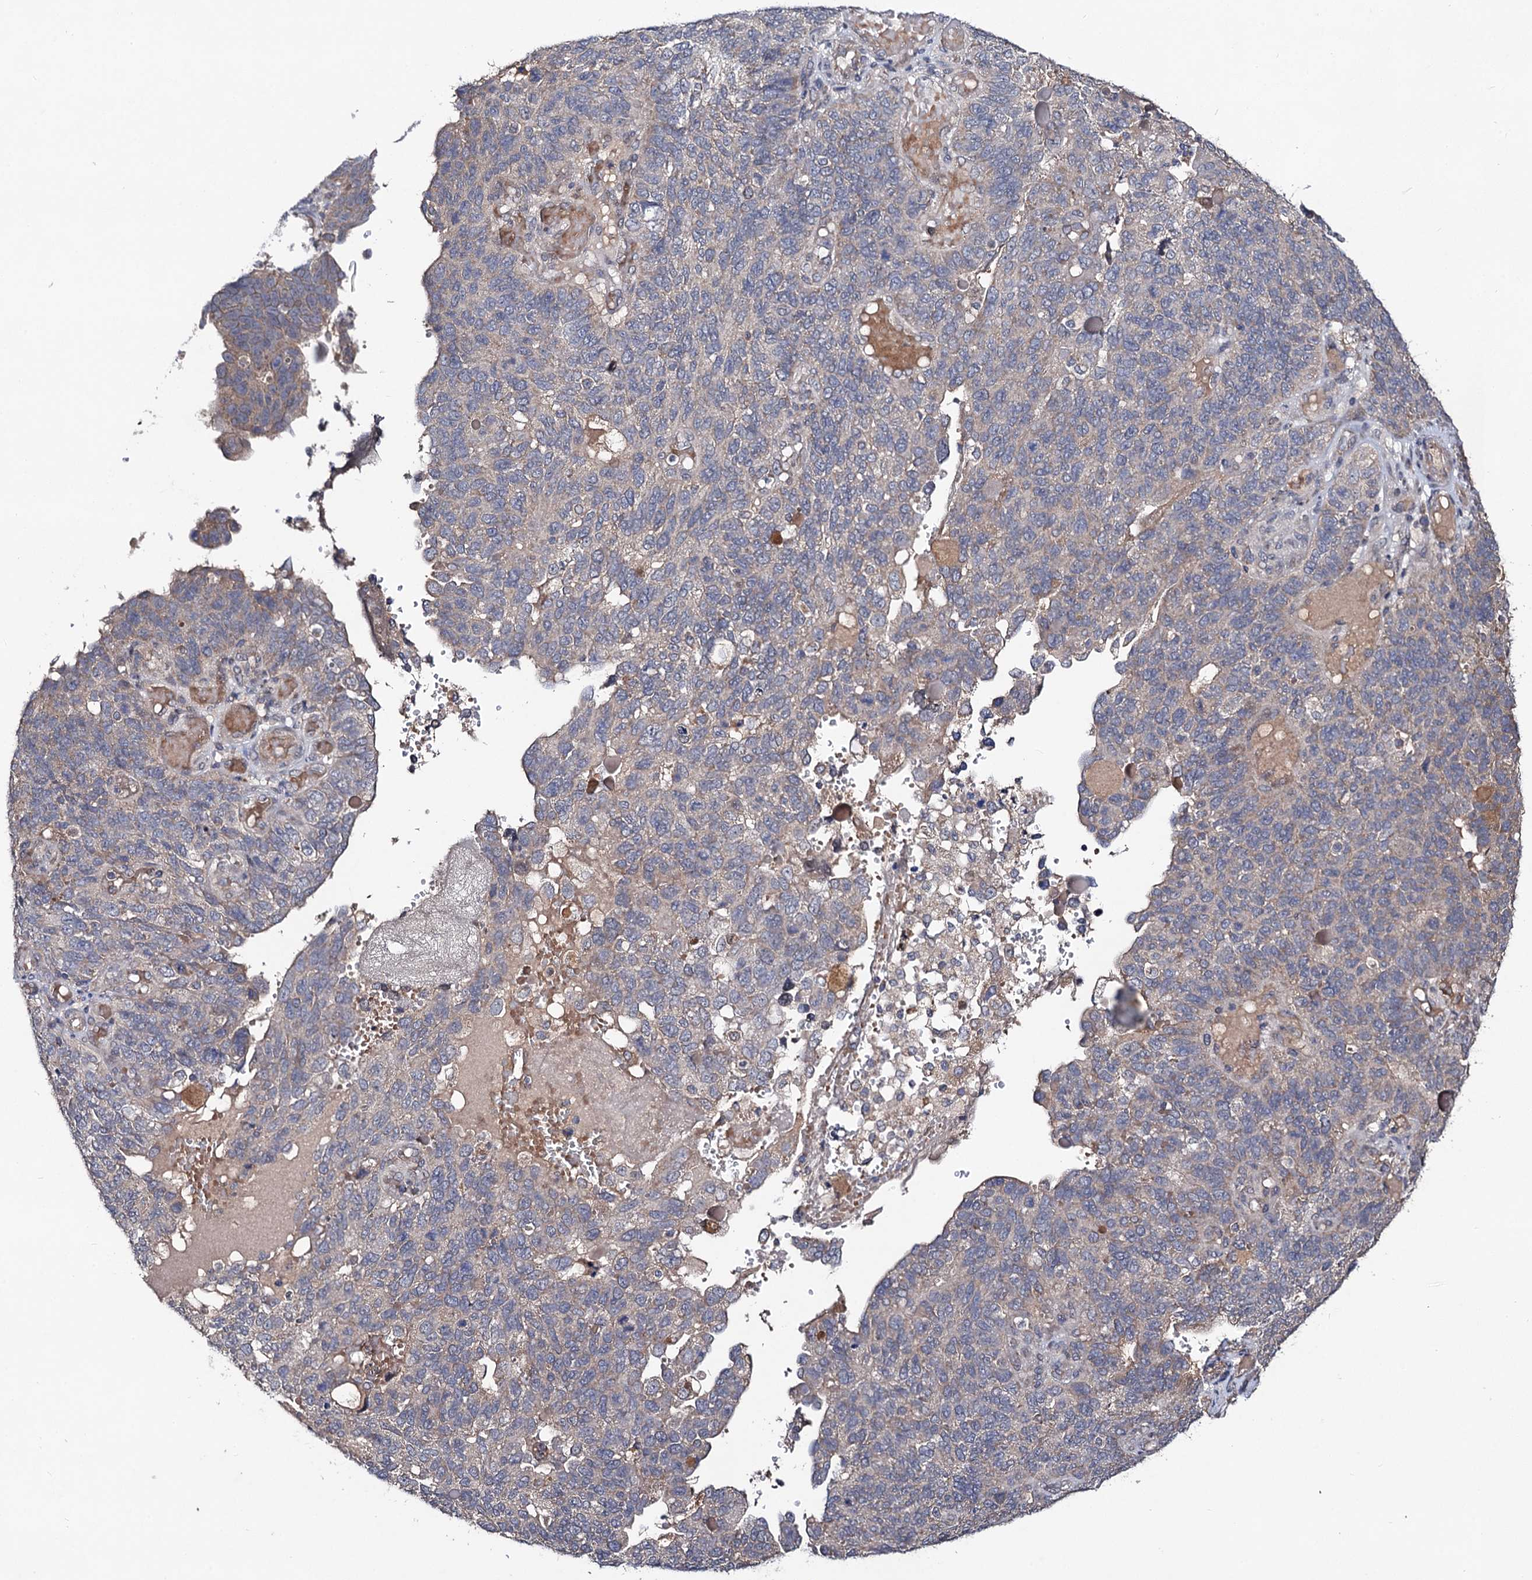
{"staining": {"intensity": "moderate", "quantity": "<25%", "location": "cytoplasmic/membranous"}, "tissue": "endometrial cancer", "cell_type": "Tumor cells", "image_type": "cancer", "snomed": [{"axis": "morphology", "description": "Adenocarcinoma, NOS"}, {"axis": "topography", "description": "Endometrium"}], "caption": "Endometrial cancer (adenocarcinoma) tissue exhibits moderate cytoplasmic/membranous expression in about <25% of tumor cells, visualized by immunohistochemistry.", "gene": "VPS37D", "patient": {"sex": "female", "age": 66}}